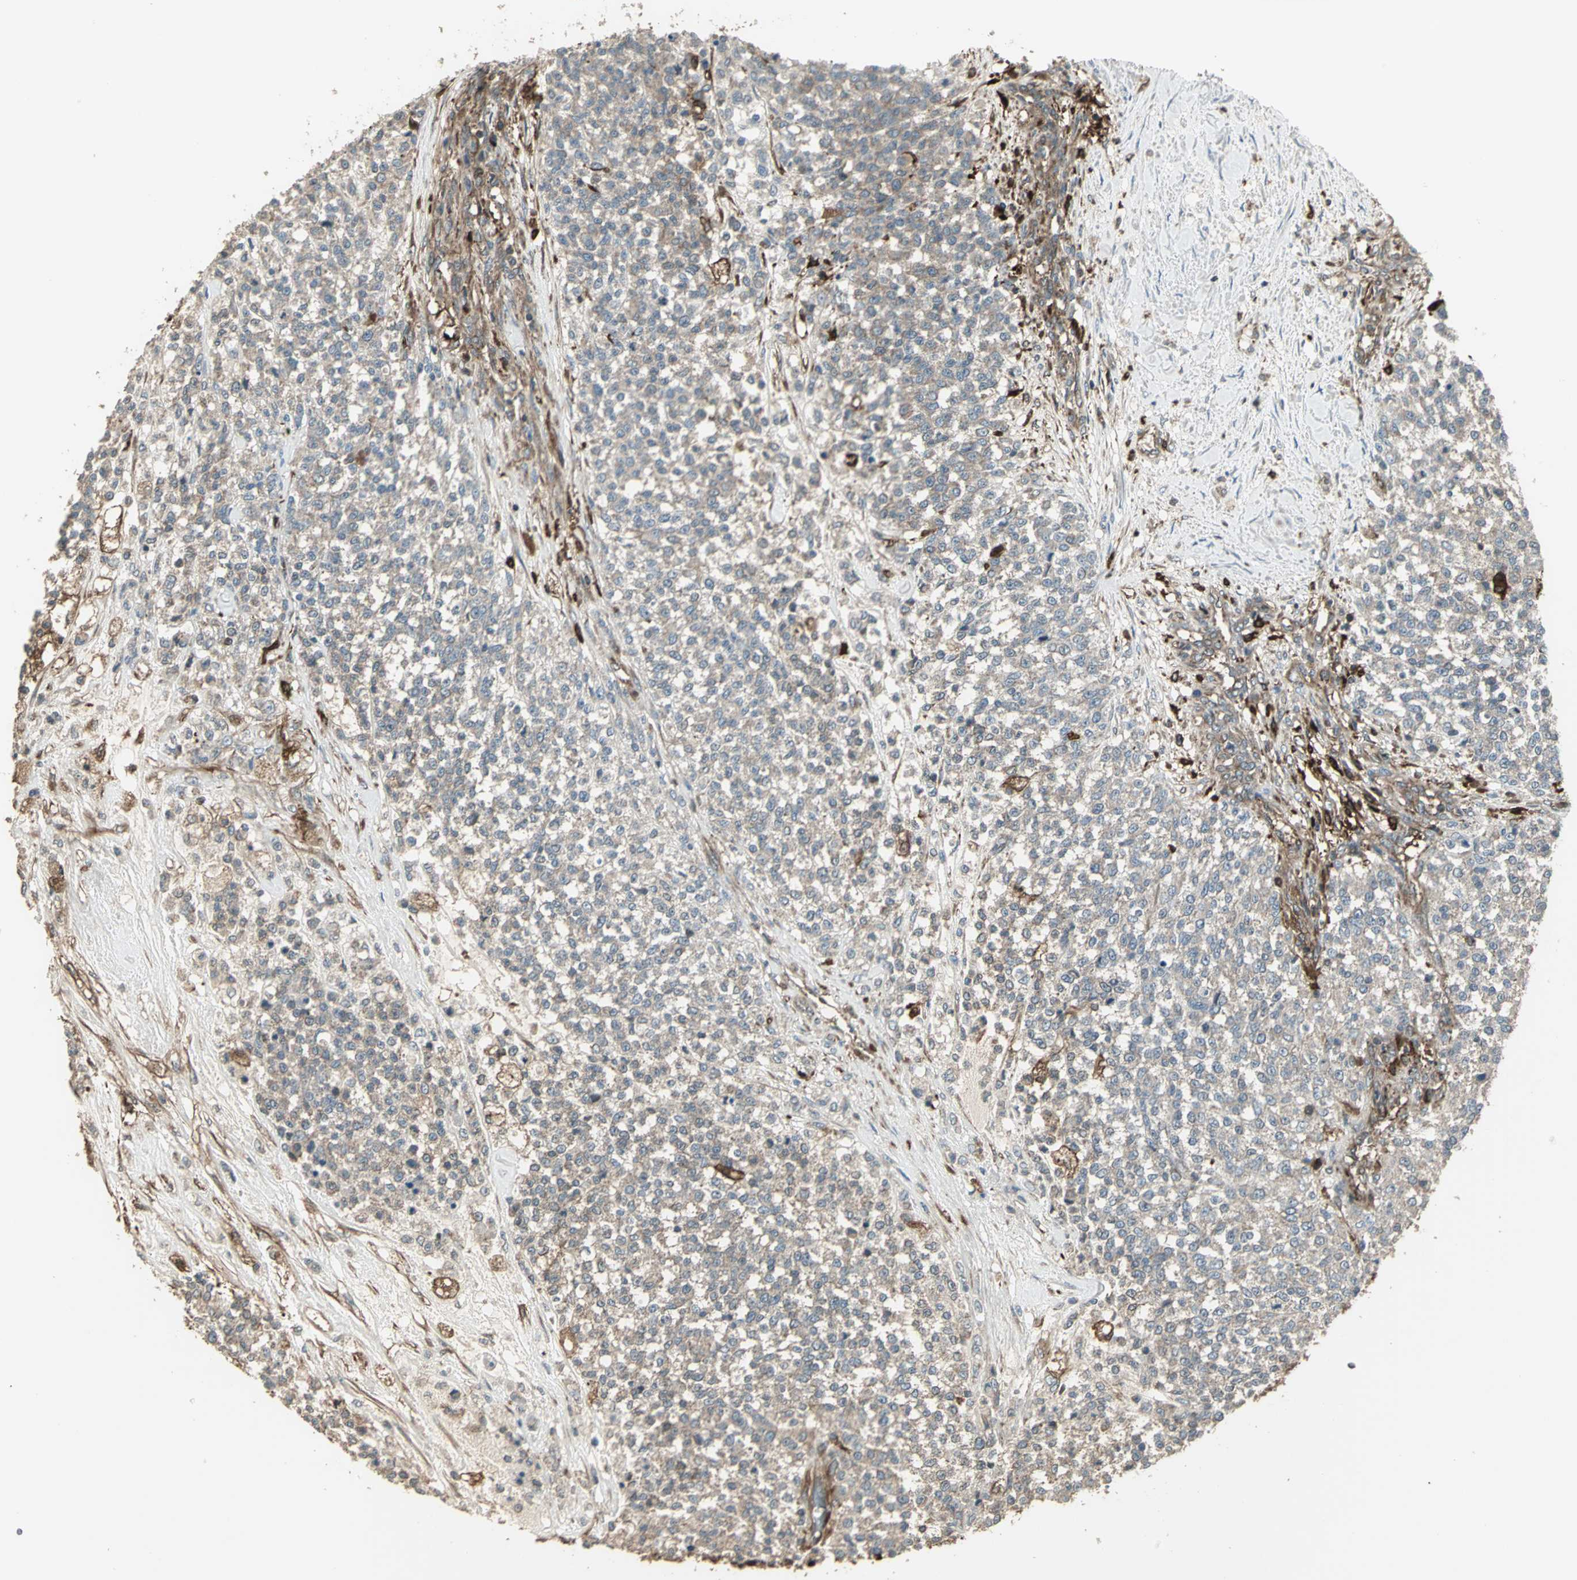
{"staining": {"intensity": "weak", "quantity": ">75%", "location": "cytoplasmic/membranous"}, "tissue": "testis cancer", "cell_type": "Tumor cells", "image_type": "cancer", "snomed": [{"axis": "morphology", "description": "Seminoma, NOS"}, {"axis": "topography", "description": "Testis"}], "caption": "Immunohistochemistry (IHC) photomicrograph of human seminoma (testis) stained for a protein (brown), which demonstrates low levels of weak cytoplasmic/membranous staining in about >75% of tumor cells.", "gene": "PRXL2B", "patient": {"sex": "male", "age": 59}}